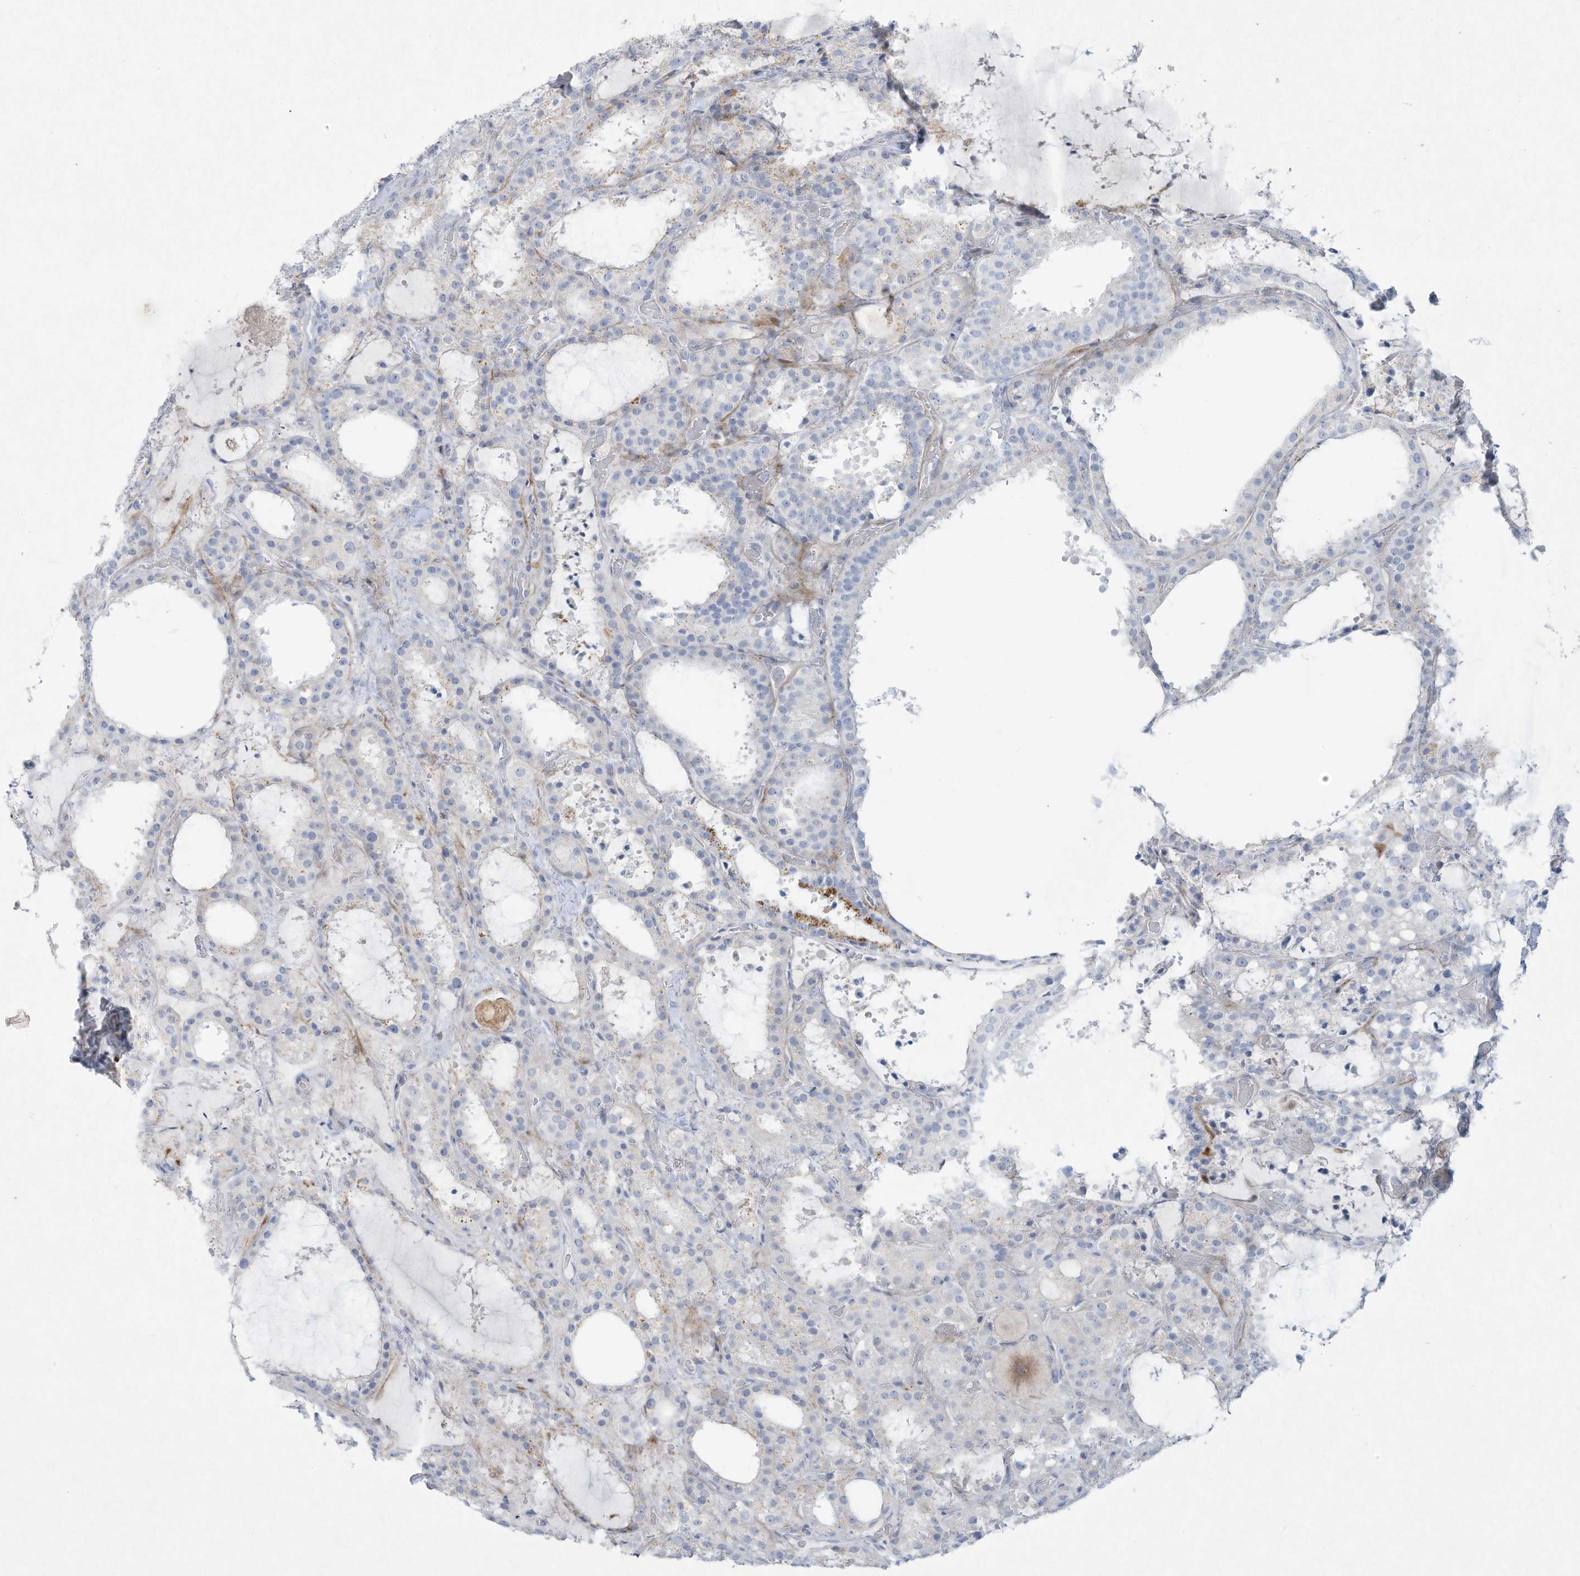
{"staining": {"intensity": "negative", "quantity": "none", "location": "none"}, "tissue": "thyroid cancer", "cell_type": "Tumor cells", "image_type": "cancer", "snomed": [{"axis": "morphology", "description": "Papillary adenocarcinoma, NOS"}, {"axis": "topography", "description": "Thyroid gland"}], "caption": "The immunohistochemistry photomicrograph has no significant positivity in tumor cells of thyroid papillary adenocarcinoma tissue. (DAB (3,3'-diaminobenzidine) immunohistochemistry with hematoxylin counter stain).", "gene": "PAX6", "patient": {"sex": "male", "age": 77}}